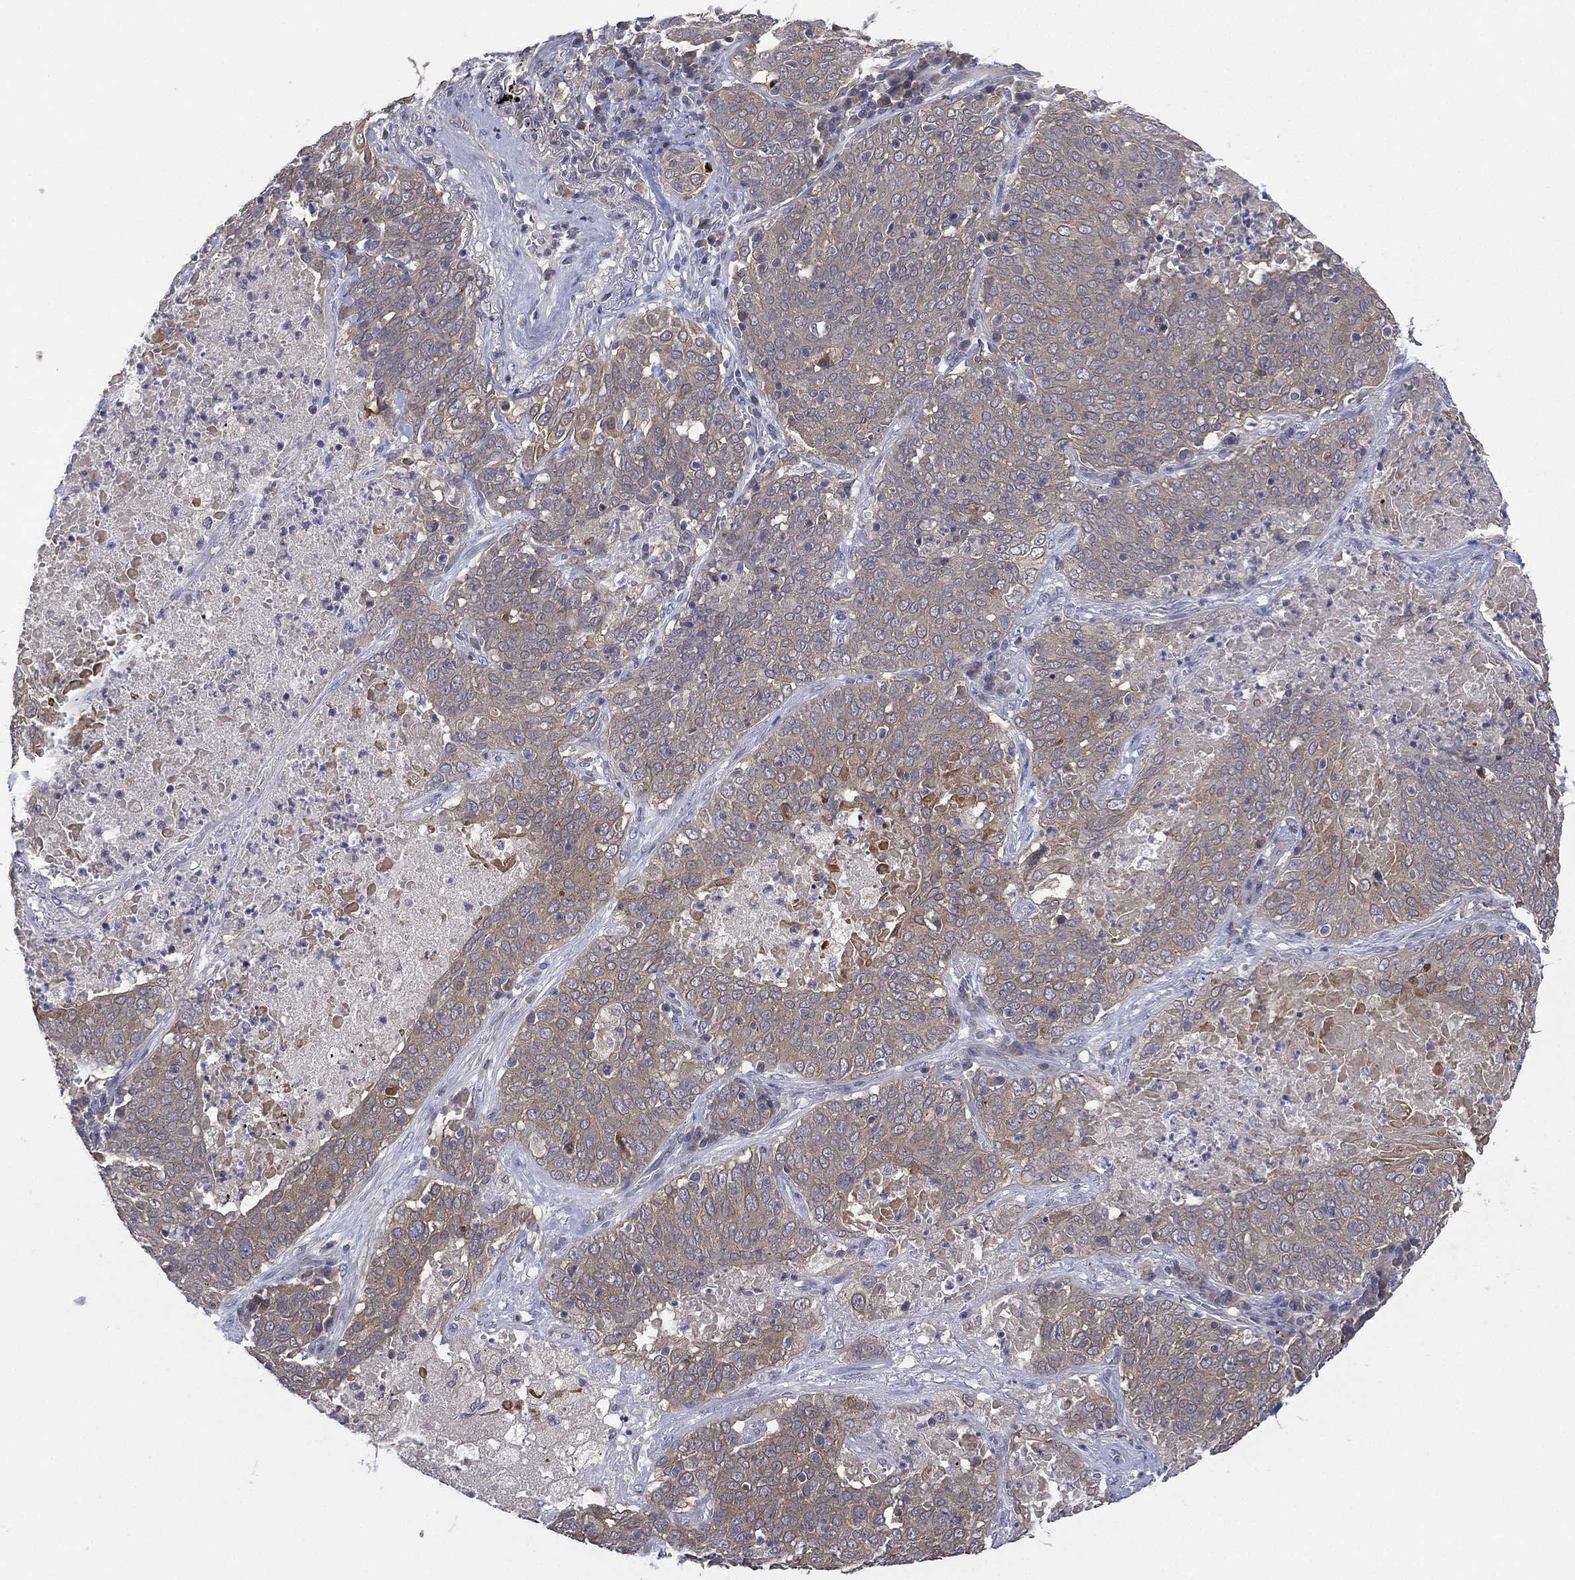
{"staining": {"intensity": "weak", "quantity": "25%-75%", "location": "cytoplasmic/membranous"}, "tissue": "lung cancer", "cell_type": "Tumor cells", "image_type": "cancer", "snomed": [{"axis": "morphology", "description": "Squamous cell carcinoma, NOS"}, {"axis": "topography", "description": "Lung"}], "caption": "Immunohistochemistry (IHC) image of neoplastic tissue: lung squamous cell carcinoma stained using IHC exhibits low levels of weak protein expression localized specifically in the cytoplasmic/membranous of tumor cells, appearing as a cytoplasmic/membranous brown color.", "gene": "MPP7", "patient": {"sex": "male", "age": 82}}